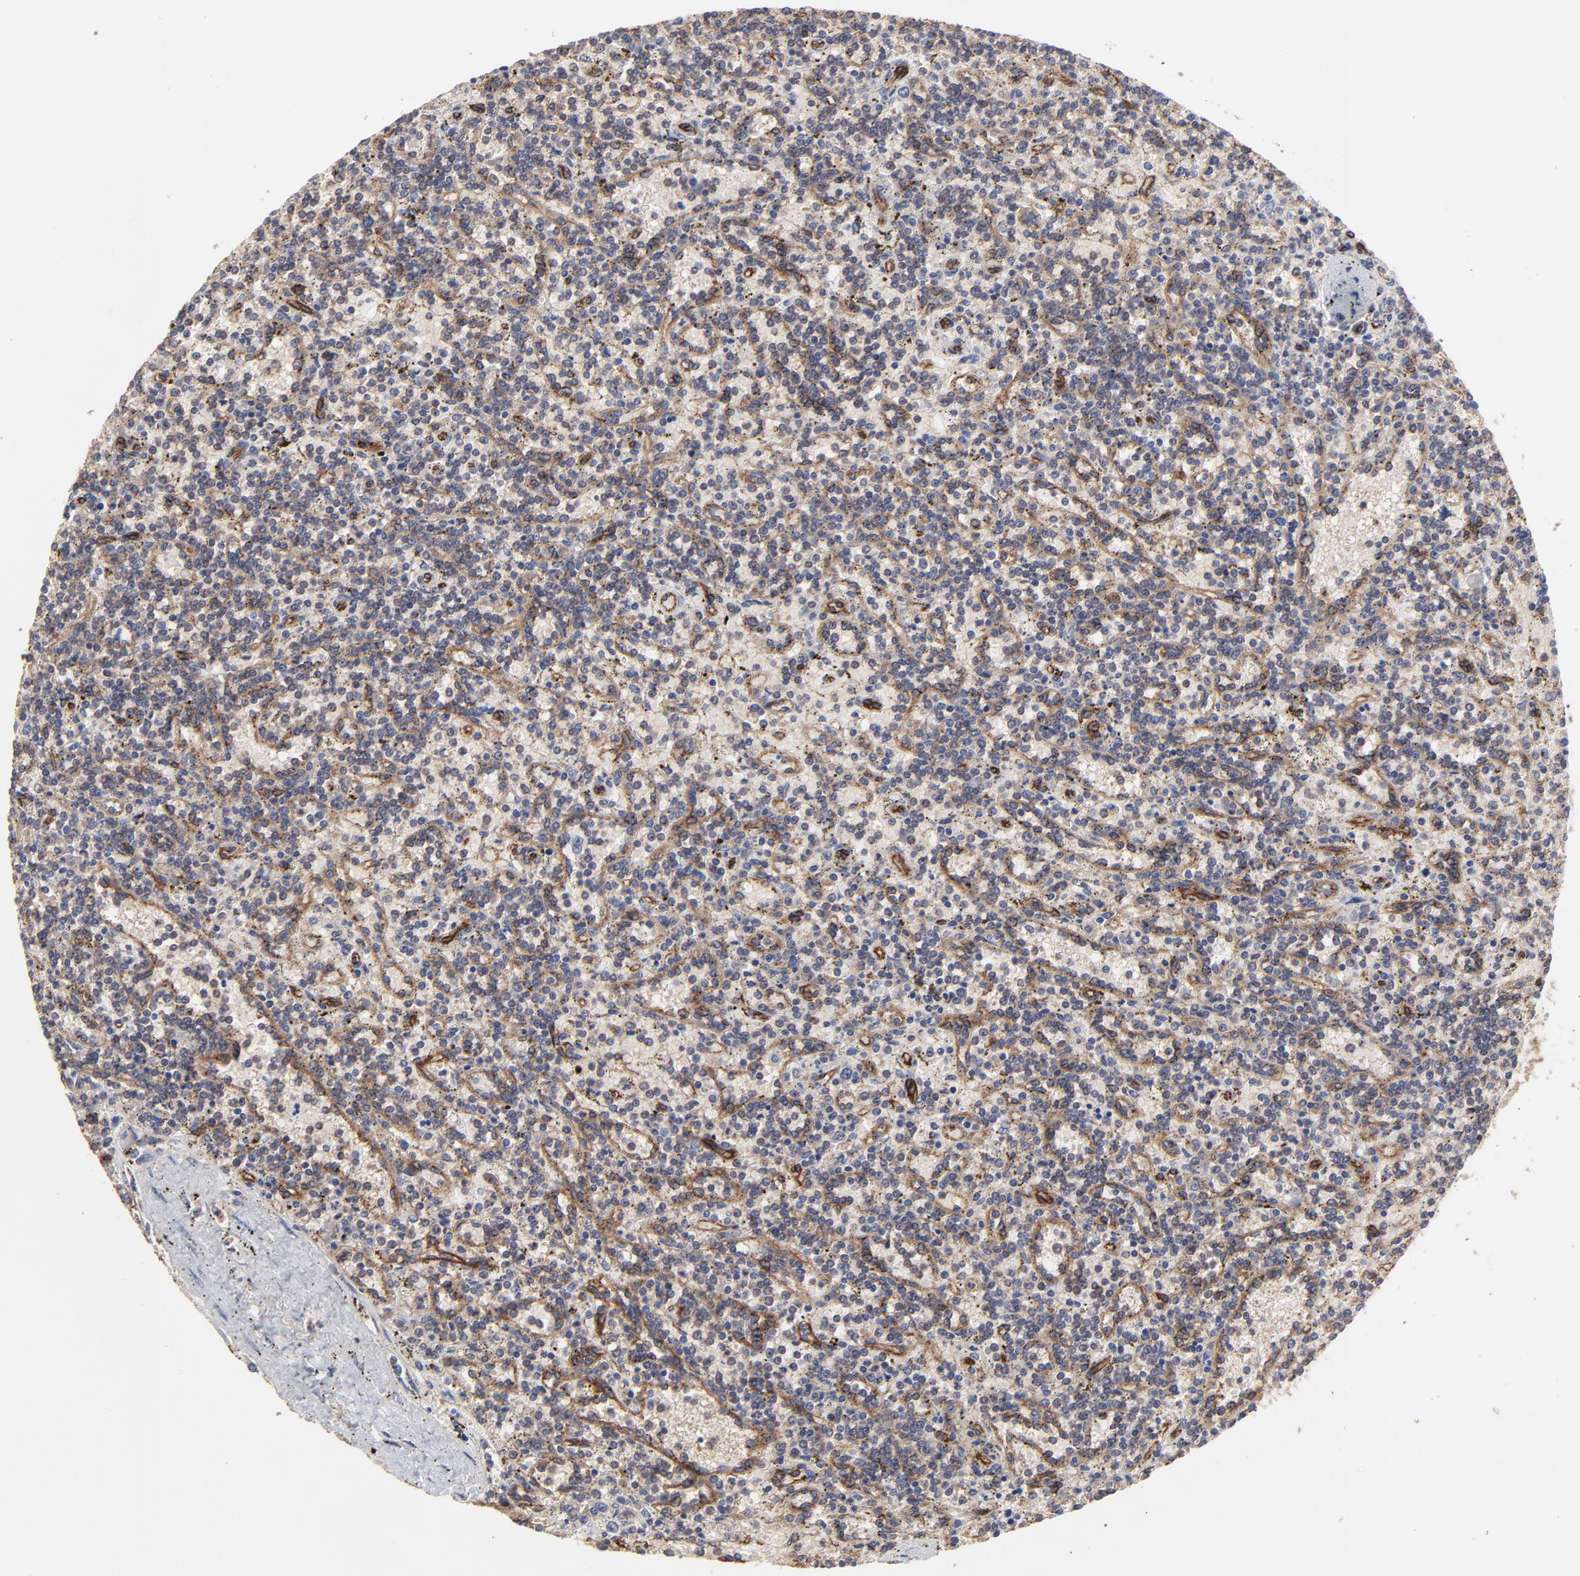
{"staining": {"intensity": "weak", "quantity": "<25%", "location": "cytoplasmic/membranous"}, "tissue": "lymphoma", "cell_type": "Tumor cells", "image_type": "cancer", "snomed": [{"axis": "morphology", "description": "Malignant lymphoma, non-Hodgkin's type, Low grade"}, {"axis": "topography", "description": "Spleen"}], "caption": "A high-resolution histopathology image shows immunohistochemistry (IHC) staining of lymphoma, which exhibits no significant expression in tumor cells.", "gene": "ARMT1", "patient": {"sex": "male", "age": 73}}